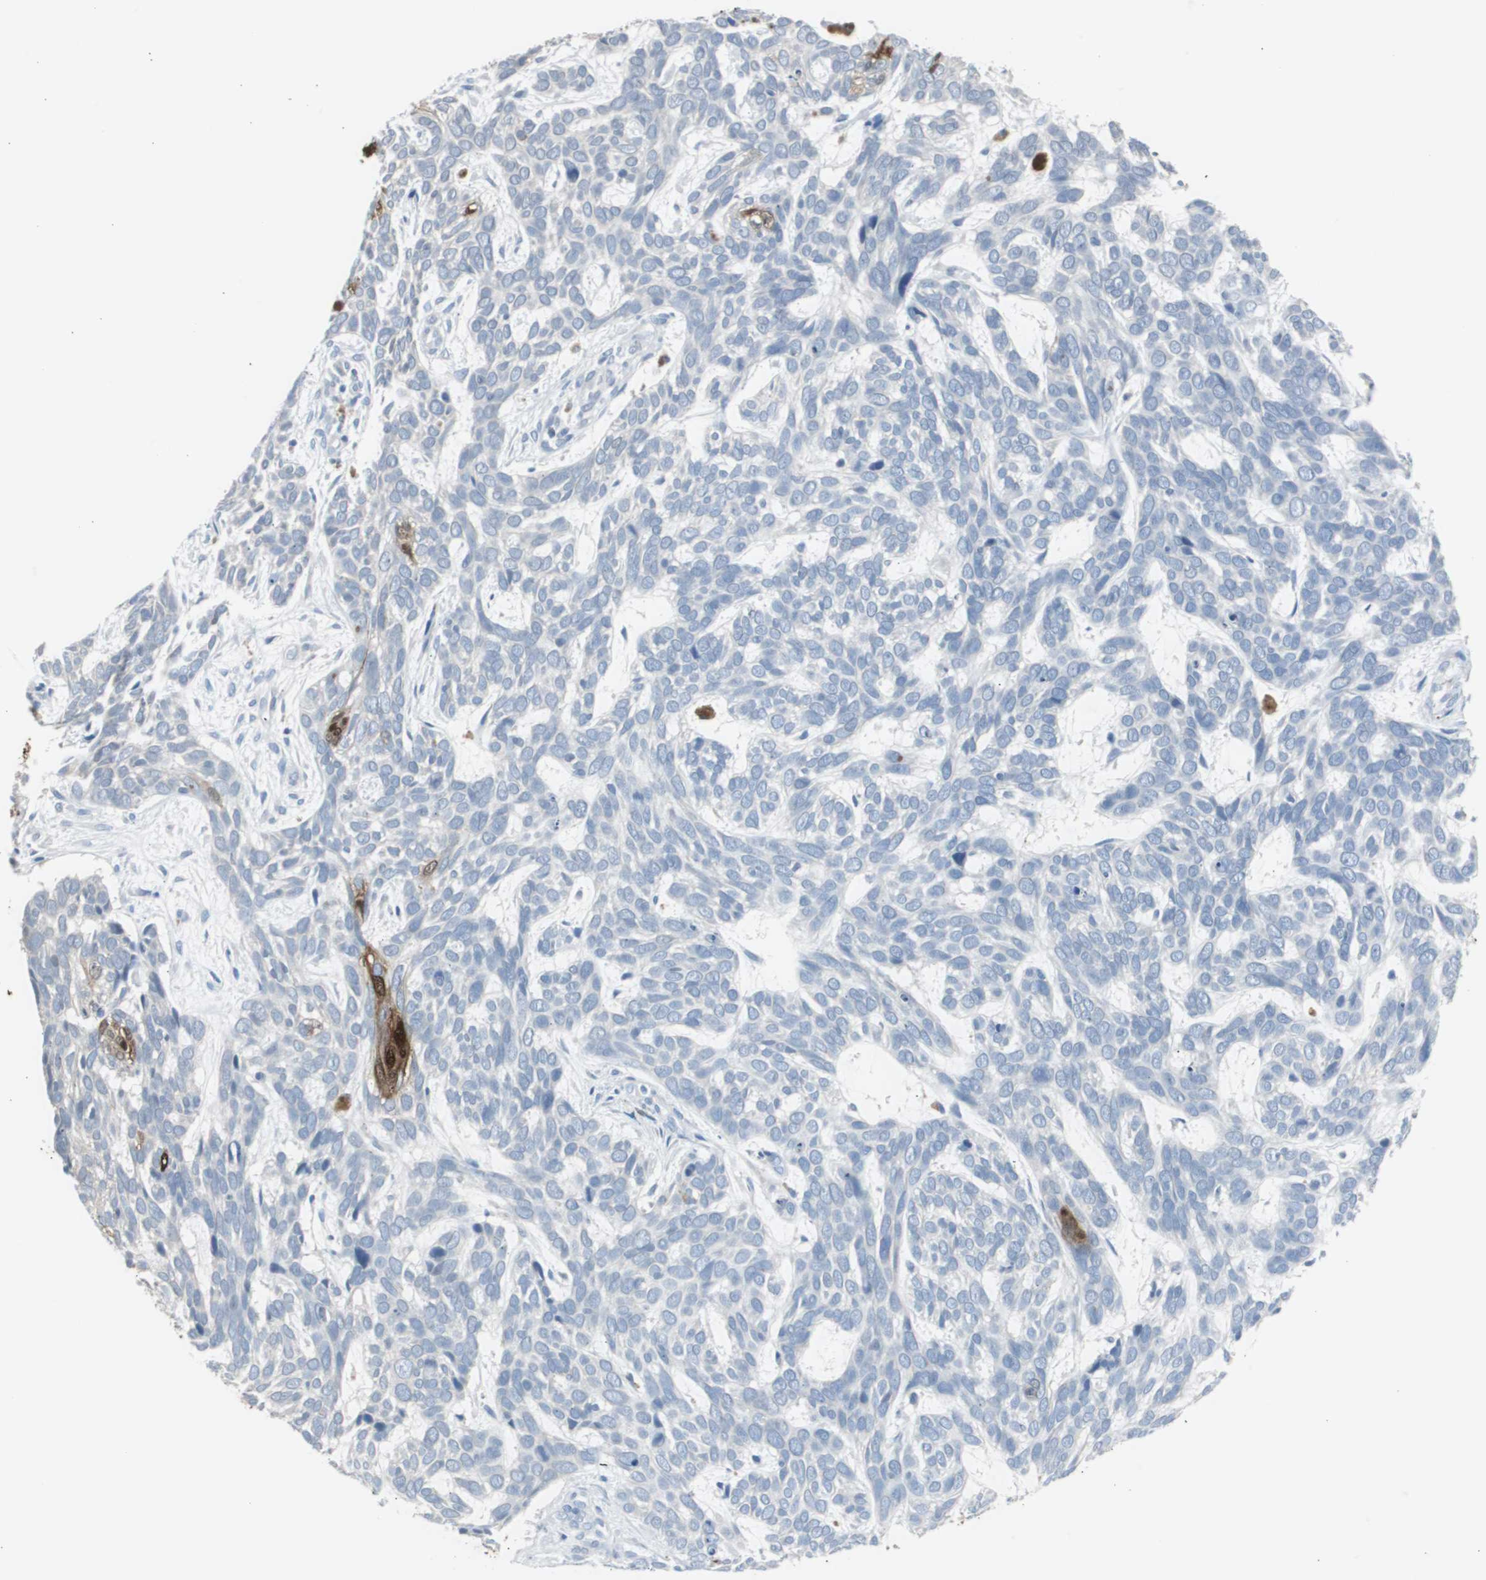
{"staining": {"intensity": "strong", "quantity": "<25%", "location": "cytoplasmic/membranous,nuclear"}, "tissue": "skin cancer", "cell_type": "Tumor cells", "image_type": "cancer", "snomed": [{"axis": "morphology", "description": "Basal cell carcinoma"}, {"axis": "topography", "description": "Skin"}], "caption": "Skin cancer stained with a brown dye displays strong cytoplasmic/membranous and nuclear positive expression in about <25% of tumor cells.", "gene": "S100A7", "patient": {"sex": "male", "age": 87}}